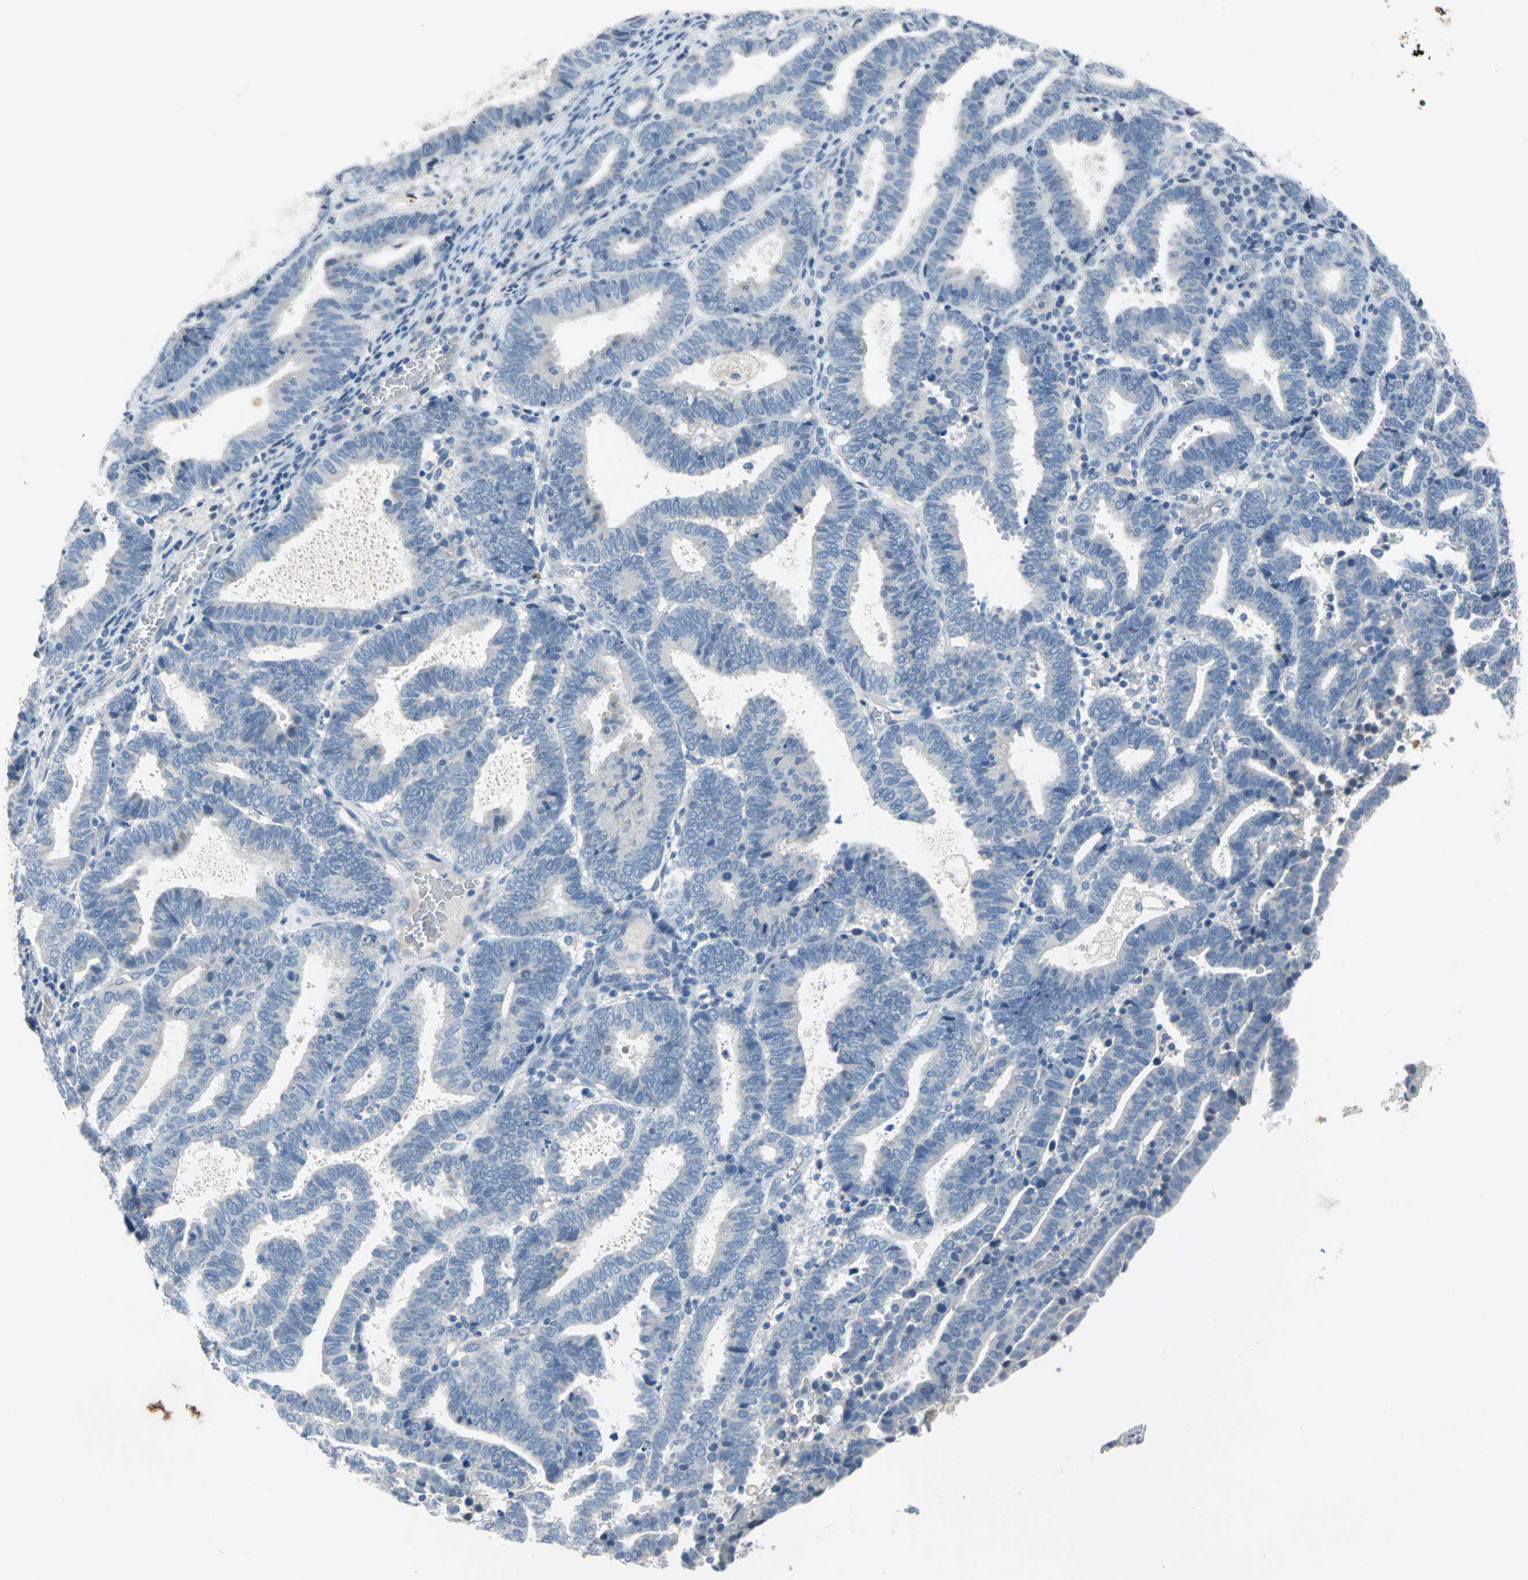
{"staining": {"intensity": "negative", "quantity": "none", "location": "none"}, "tissue": "endometrial cancer", "cell_type": "Tumor cells", "image_type": "cancer", "snomed": [{"axis": "morphology", "description": "Adenocarcinoma, NOS"}, {"axis": "topography", "description": "Uterus"}], "caption": "DAB (3,3'-diaminobenzidine) immunohistochemical staining of endometrial cancer shows no significant expression in tumor cells.", "gene": "PTGDS", "patient": {"sex": "female", "age": 83}}